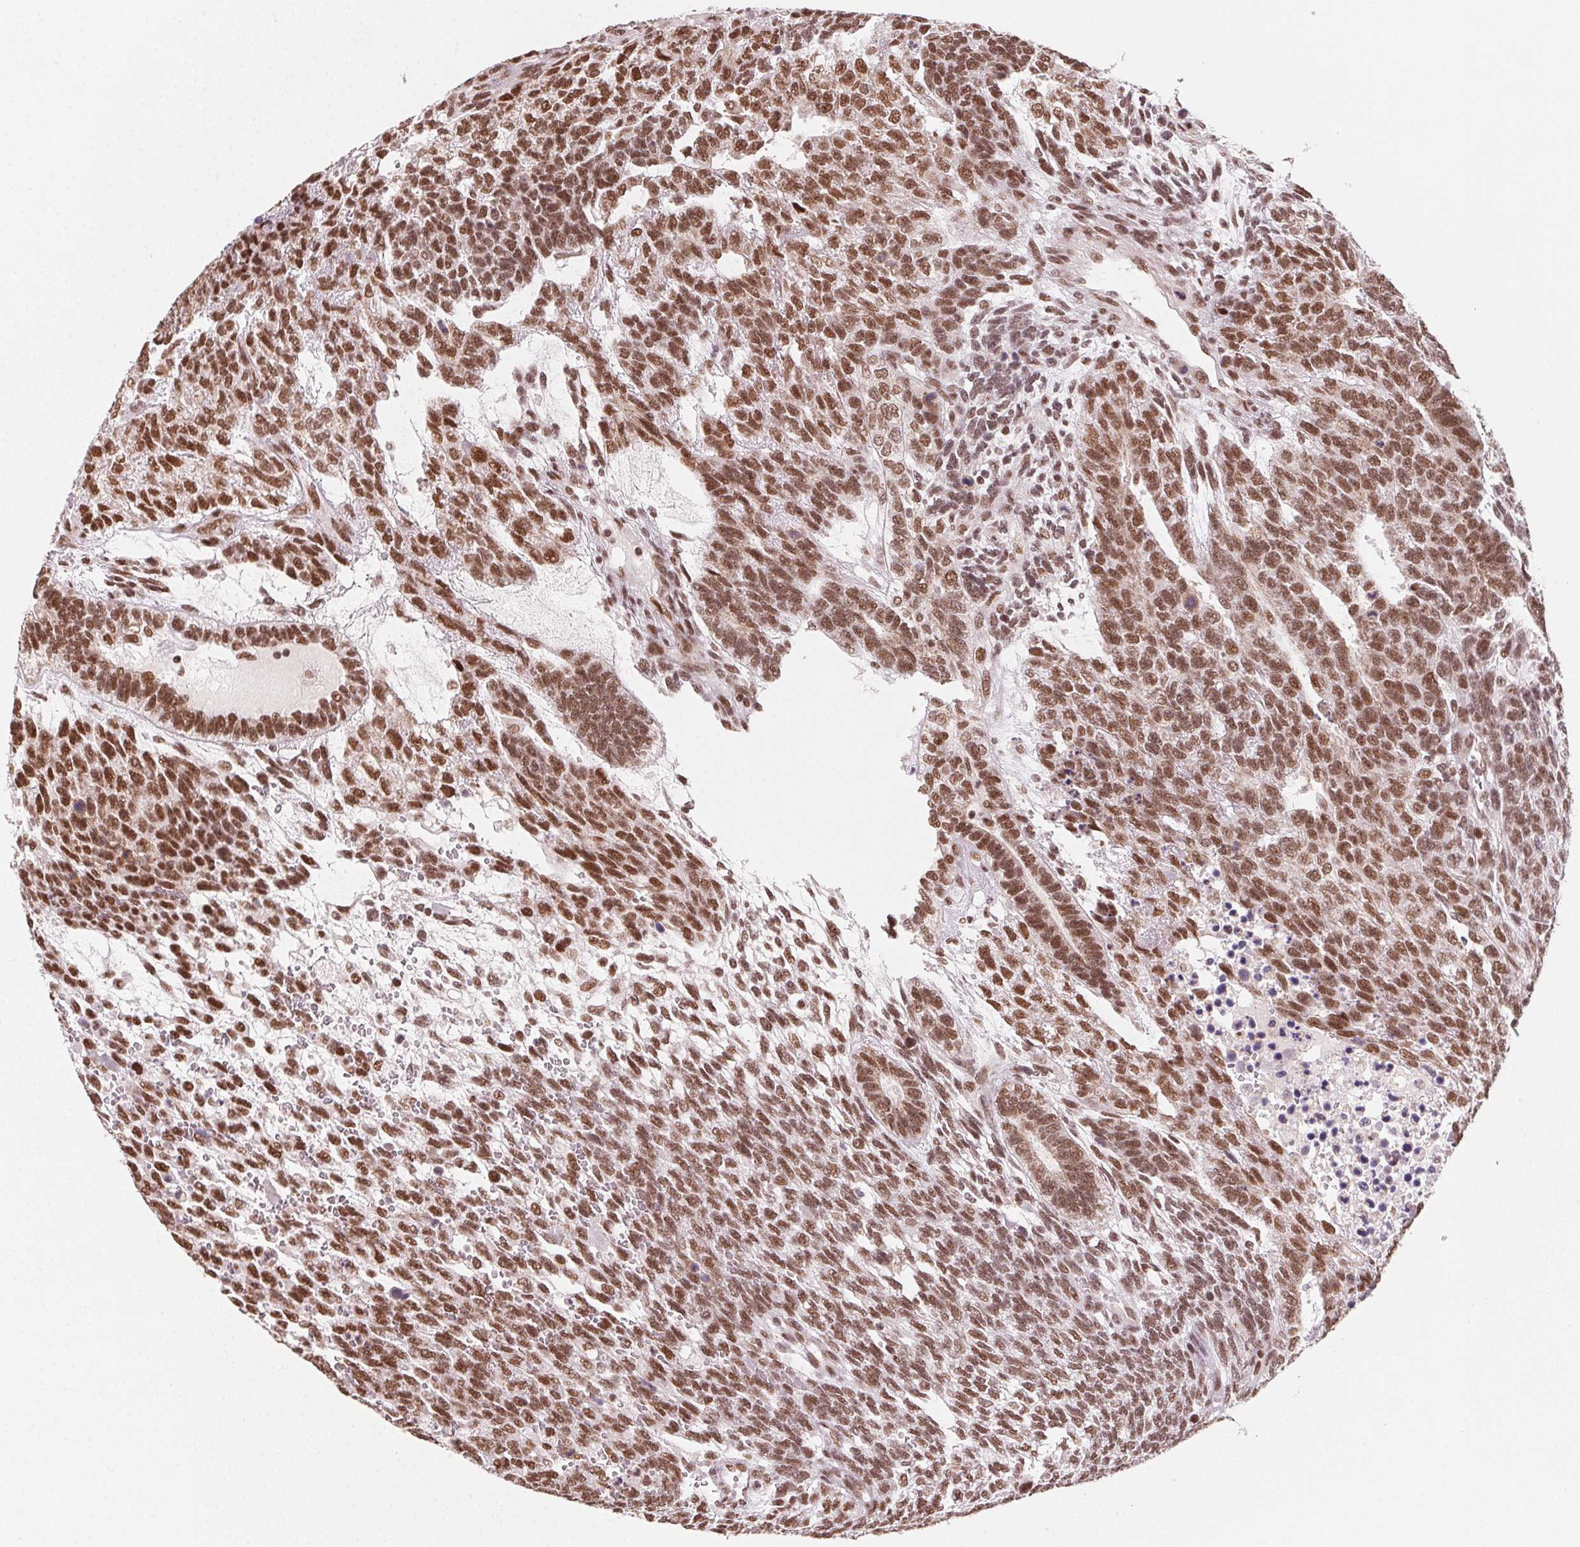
{"staining": {"intensity": "moderate", "quantity": ">75%", "location": "nuclear"}, "tissue": "testis cancer", "cell_type": "Tumor cells", "image_type": "cancer", "snomed": [{"axis": "morphology", "description": "Carcinoma, Embryonal, NOS"}, {"axis": "topography", "description": "Testis"}], "caption": "A high-resolution image shows immunohistochemistry staining of testis cancer, which exhibits moderate nuclear positivity in approximately >75% of tumor cells.", "gene": "TOPORS", "patient": {"sex": "male", "age": 23}}